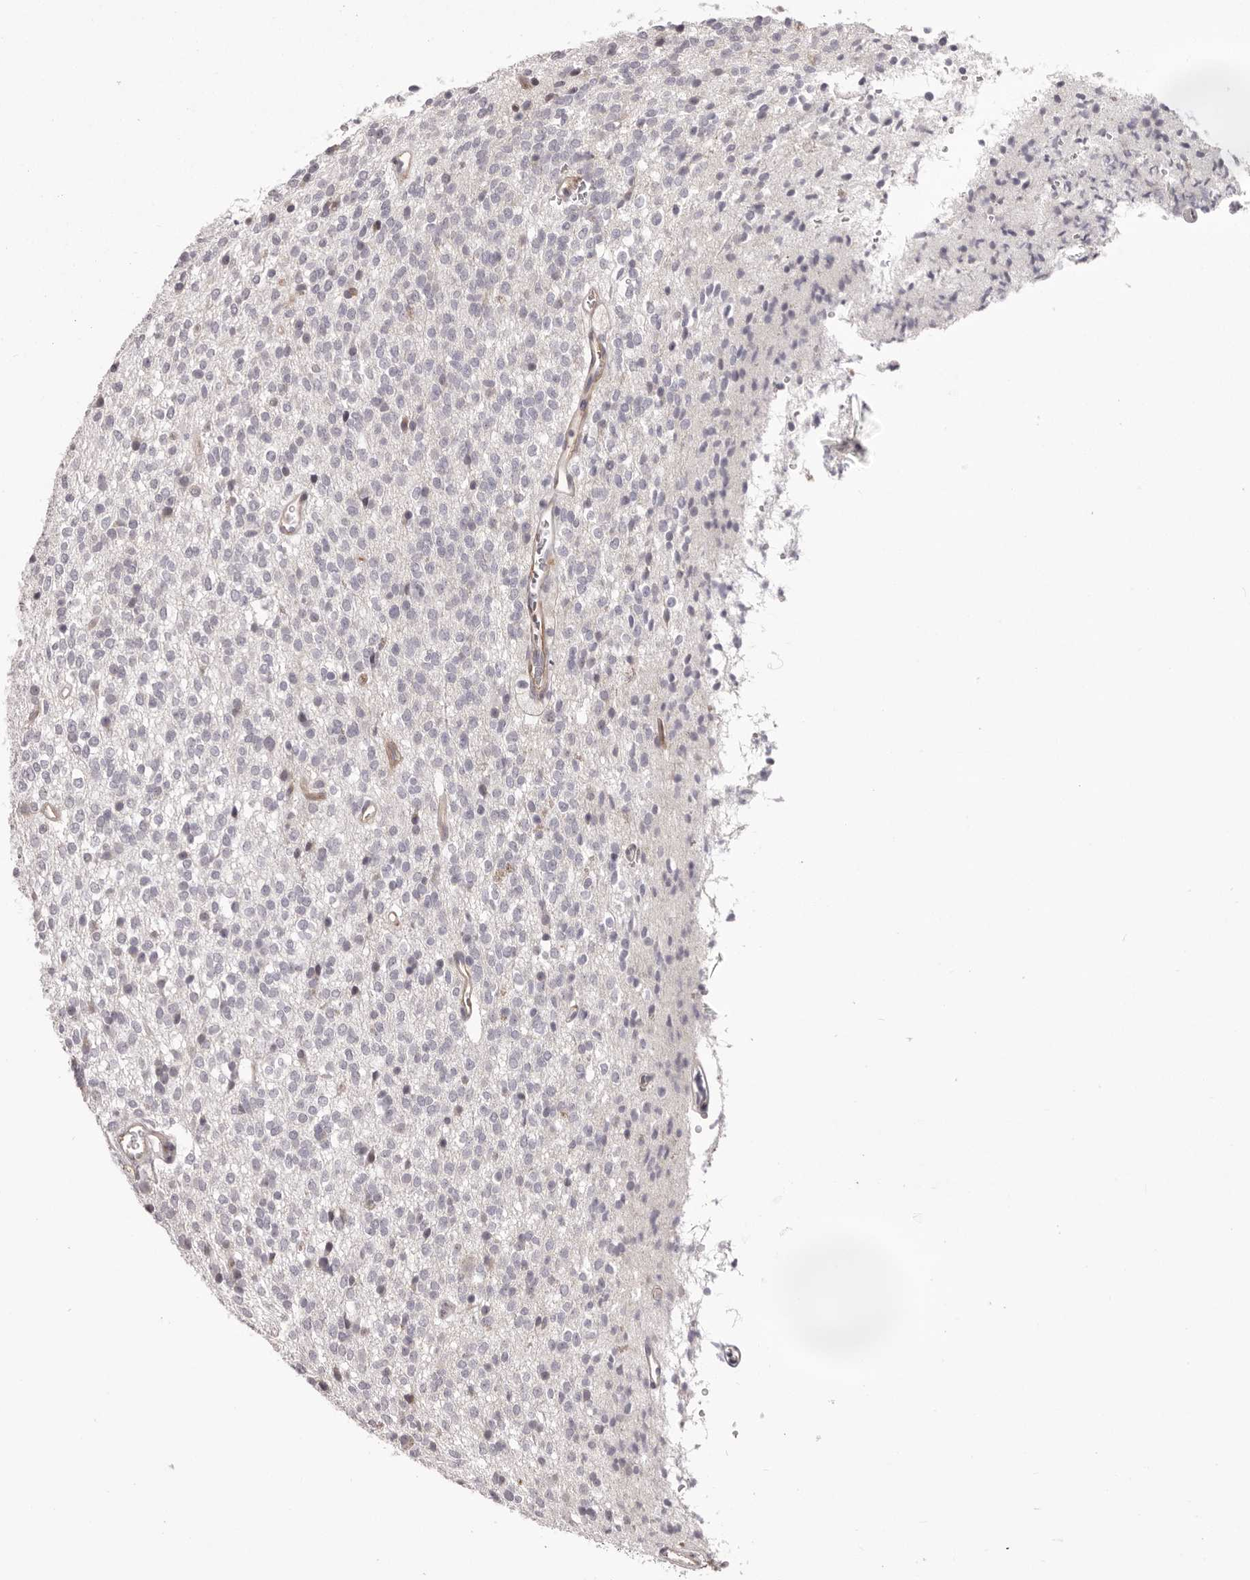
{"staining": {"intensity": "negative", "quantity": "none", "location": "none"}, "tissue": "glioma", "cell_type": "Tumor cells", "image_type": "cancer", "snomed": [{"axis": "morphology", "description": "Glioma, malignant, High grade"}, {"axis": "topography", "description": "Brain"}], "caption": "This is an IHC micrograph of malignant glioma (high-grade). There is no positivity in tumor cells.", "gene": "OTUD3", "patient": {"sex": "male", "age": 34}}